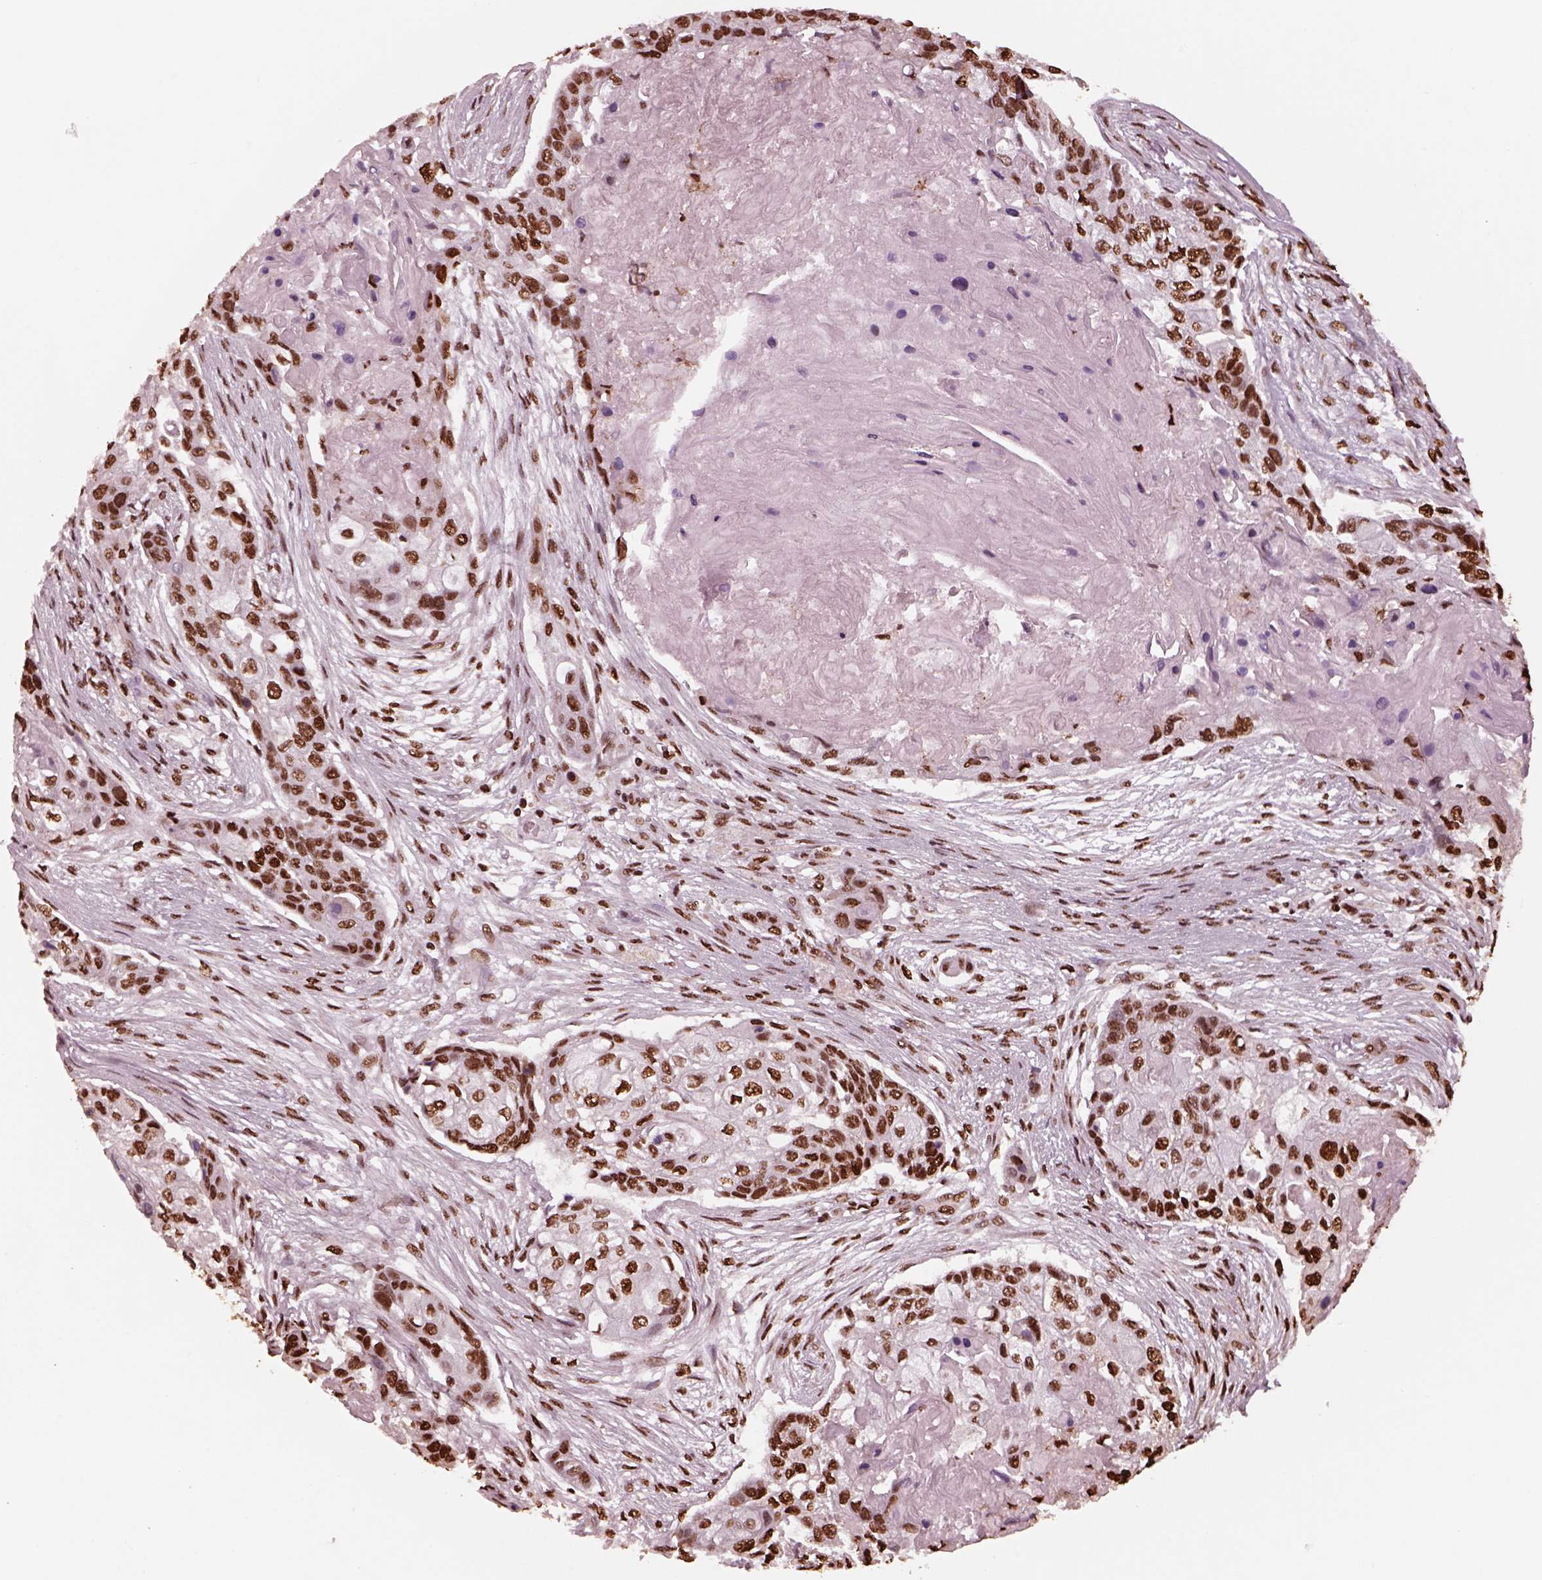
{"staining": {"intensity": "strong", "quantity": ">75%", "location": "nuclear"}, "tissue": "lung cancer", "cell_type": "Tumor cells", "image_type": "cancer", "snomed": [{"axis": "morphology", "description": "Squamous cell carcinoma, NOS"}, {"axis": "topography", "description": "Lung"}], "caption": "Approximately >75% of tumor cells in human lung cancer (squamous cell carcinoma) exhibit strong nuclear protein staining as visualized by brown immunohistochemical staining.", "gene": "NSD1", "patient": {"sex": "male", "age": 69}}